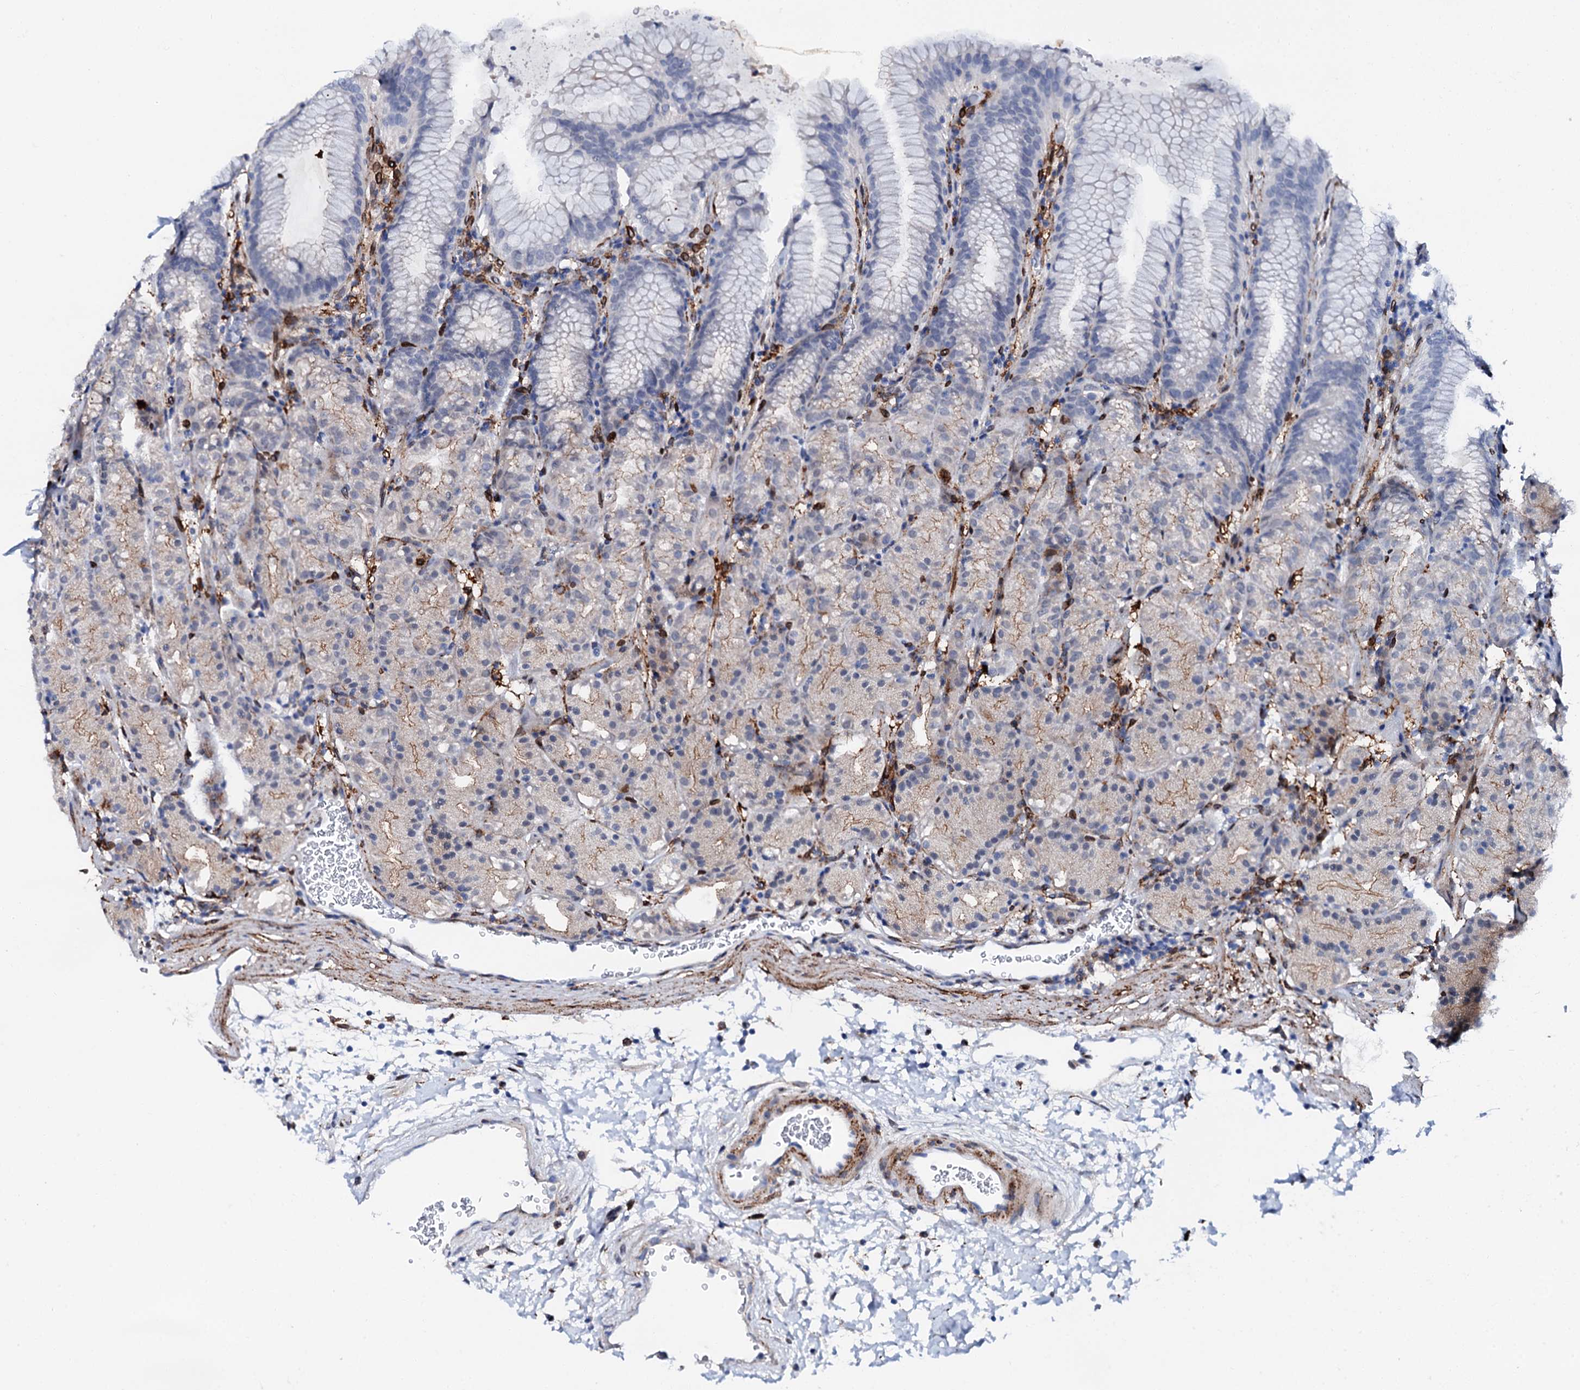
{"staining": {"intensity": "strong", "quantity": "<25%", "location": "cytoplasmic/membranous"}, "tissue": "stomach", "cell_type": "Glandular cells", "image_type": "normal", "snomed": [{"axis": "morphology", "description": "Normal tissue, NOS"}, {"axis": "topography", "description": "Stomach, upper"}], "caption": "Brown immunohistochemical staining in benign stomach exhibits strong cytoplasmic/membranous staining in approximately <25% of glandular cells.", "gene": "MED13L", "patient": {"sex": "male", "age": 48}}